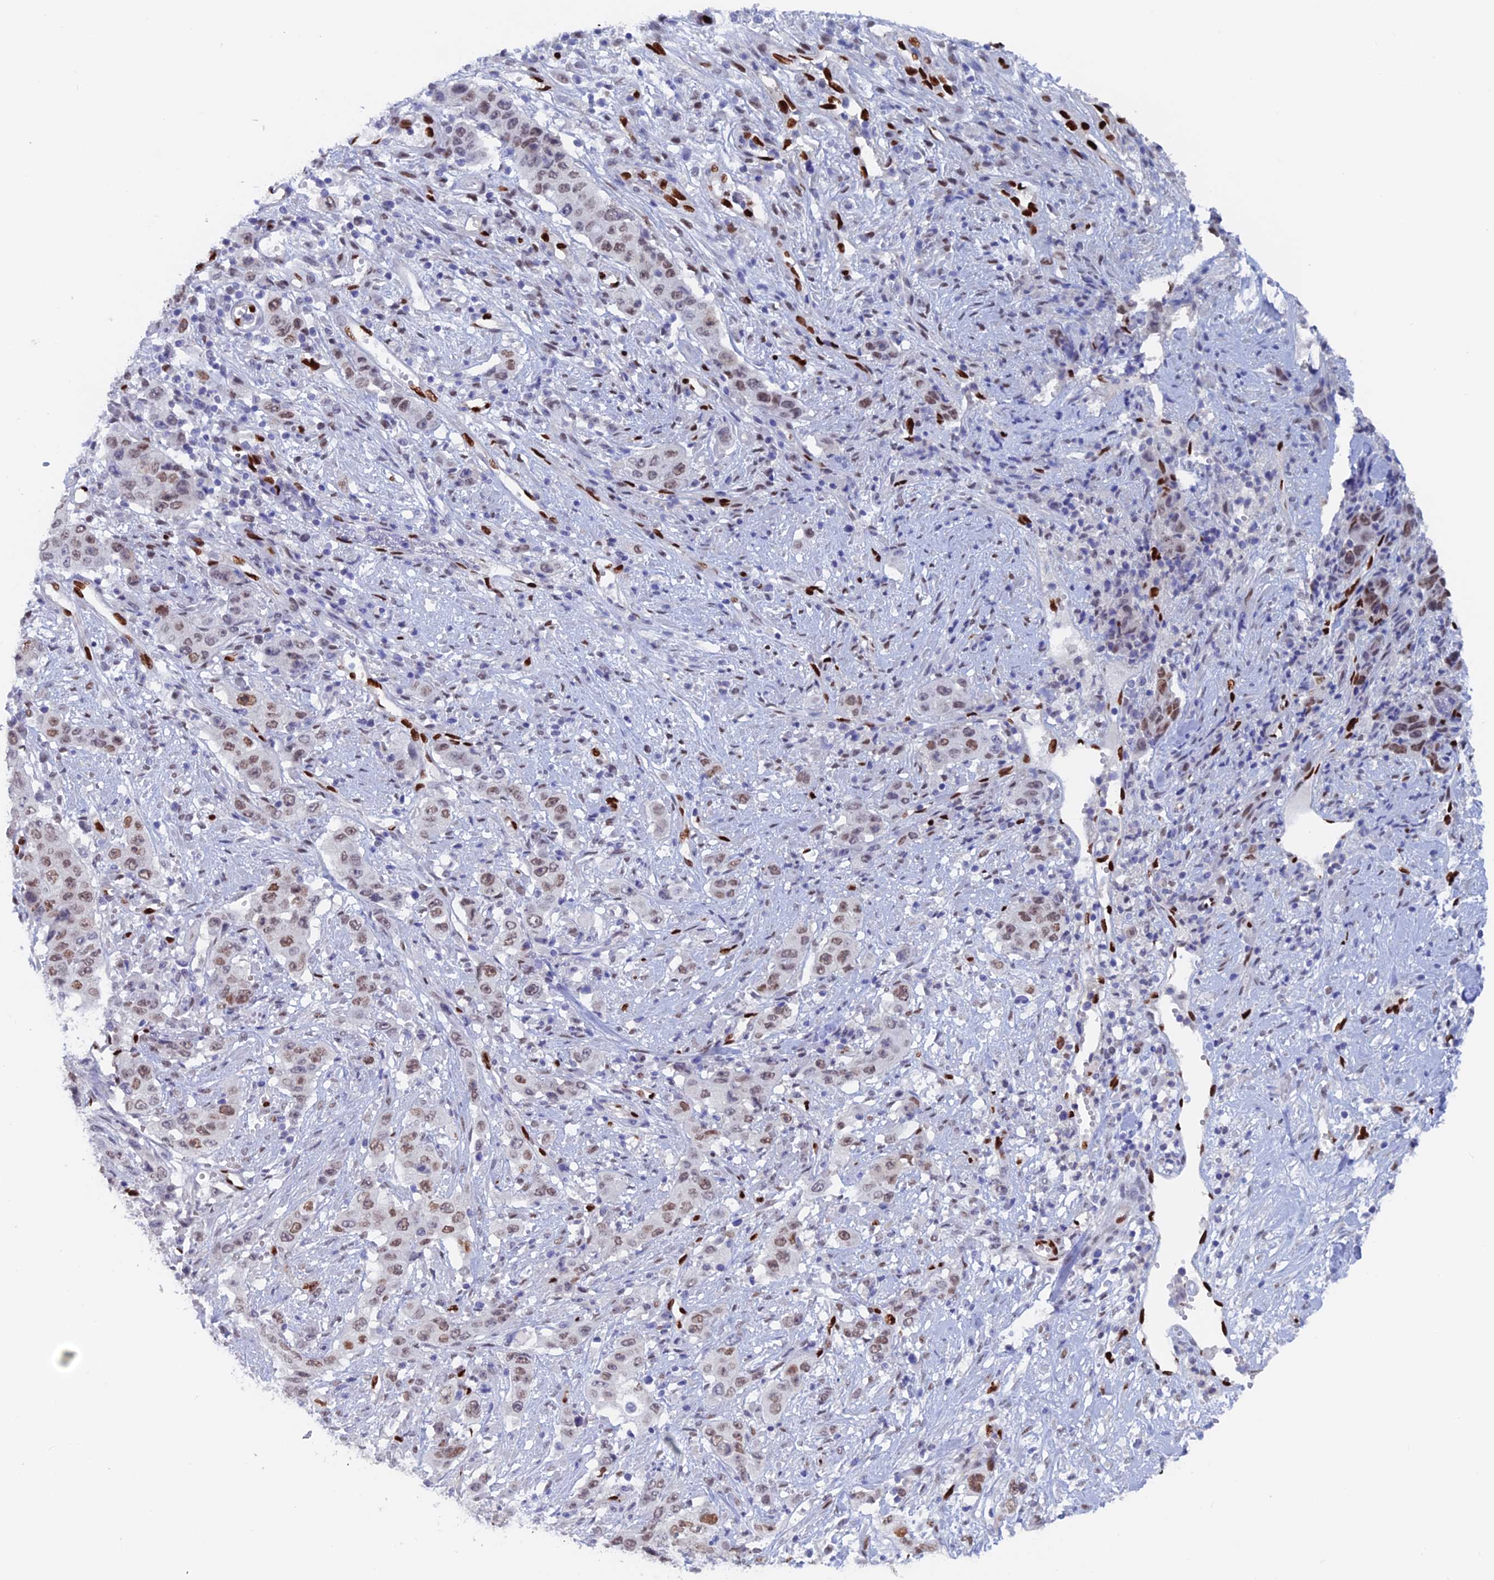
{"staining": {"intensity": "moderate", "quantity": ">75%", "location": "nuclear"}, "tissue": "stomach cancer", "cell_type": "Tumor cells", "image_type": "cancer", "snomed": [{"axis": "morphology", "description": "Adenocarcinoma, NOS"}, {"axis": "topography", "description": "Stomach, upper"}], "caption": "Brown immunohistochemical staining in human stomach adenocarcinoma demonstrates moderate nuclear expression in approximately >75% of tumor cells.", "gene": "NOL4L", "patient": {"sex": "male", "age": 62}}